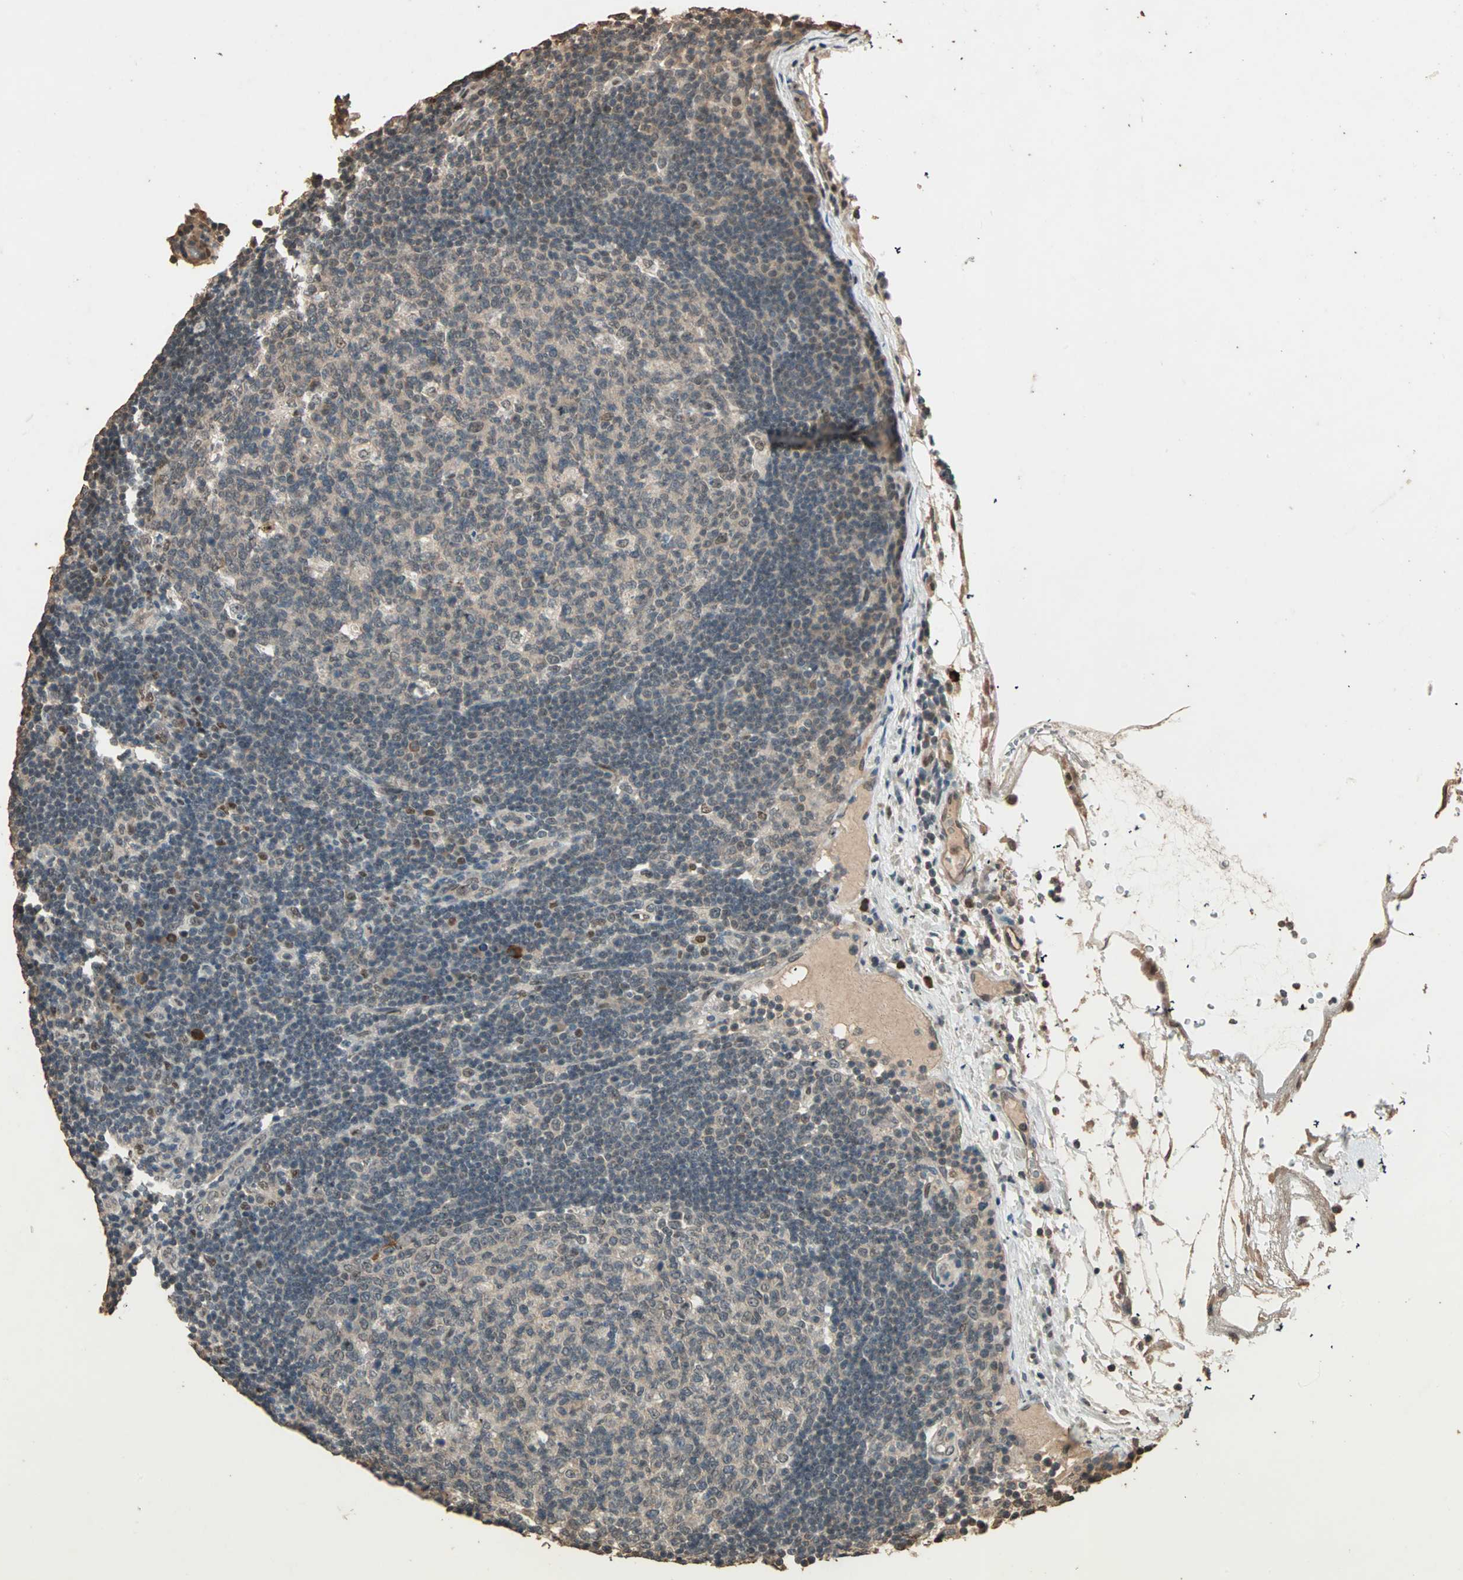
{"staining": {"intensity": "weak", "quantity": ">75%", "location": "cytoplasmic/membranous,nuclear"}, "tissue": "lymph node", "cell_type": "Germinal center cells", "image_type": "normal", "snomed": [{"axis": "morphology", "description": "Normal tissue, NOS"}, {"axis": "morphology", "description": "Squamous cell carcinoma, metastatic, NOS"}, {"axis": "topography", "description": "Lymph node"}], "caption": "Protein analysis of benign lymph node exhibits weak cytoplasmic/membranous,nuclear positivity in approximately >75% of germinal center cells. The staining was performed using DAB (3,3'-diaminobenzidine) to visualize the protein expression in brown, while the nuclei were stained in blue with hematoxylin (Magnification: 20x).", "gene": "ZBTB33", "patient": {"sex": "female", "age": 53}}